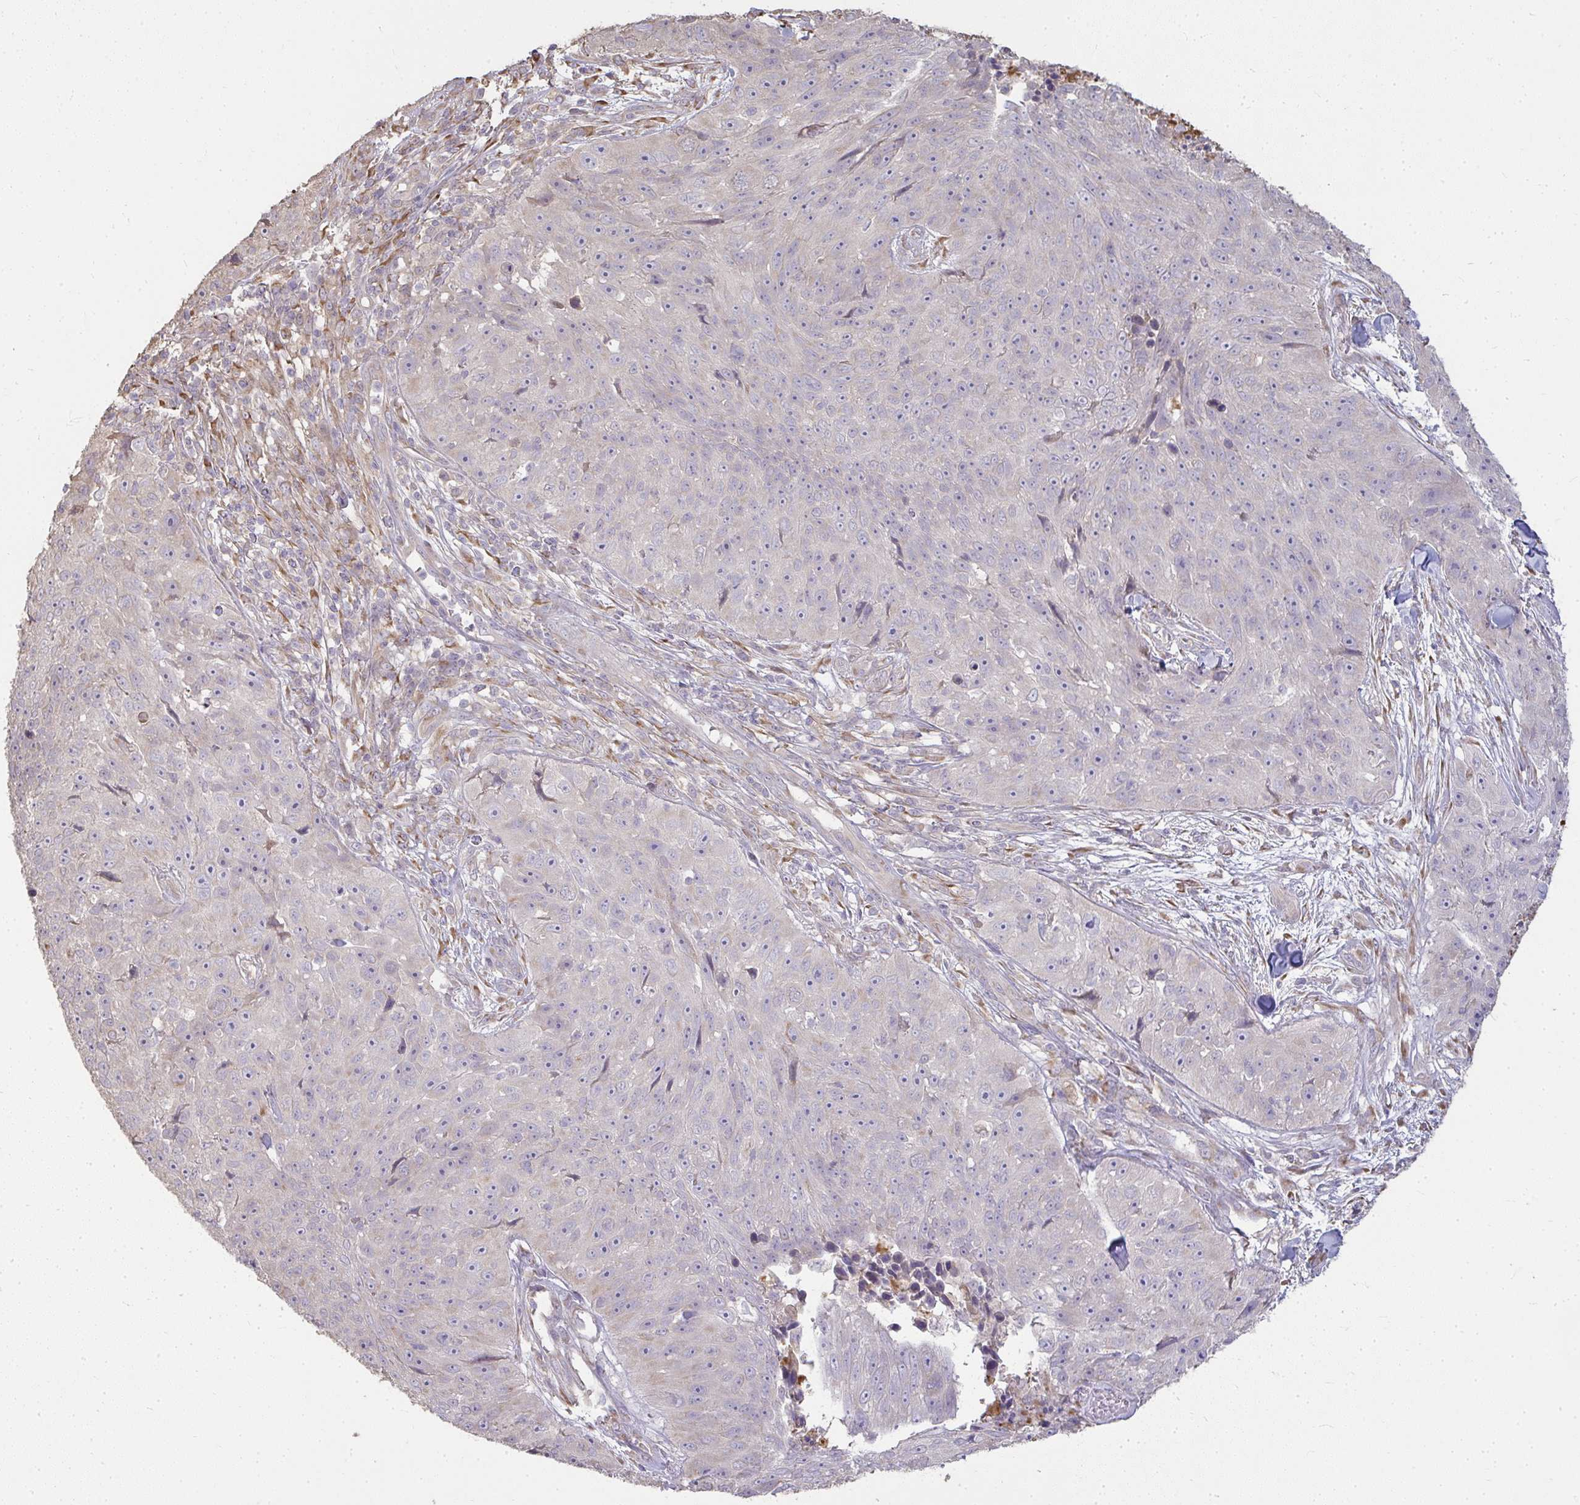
{"staining": {"intensity": "weak", "quantity": "<25%", "location": "cytoplasmic/membranous"}, "tissue": "skin cancer", "cell_type": "Tumor cells", "image_type": "cancer", "snomed": [{"axis": "morphology", "description": "Squamous cell carcinoma, NOS"}, {"axis": "topography", "description": "Skin"}], "caption": "Immunohistochemistry of human skin squamous cell carcinoma shows no expression in tumor cells.", "gene": "BRINP3", "patient": {"sex": "female", "age": 87}}